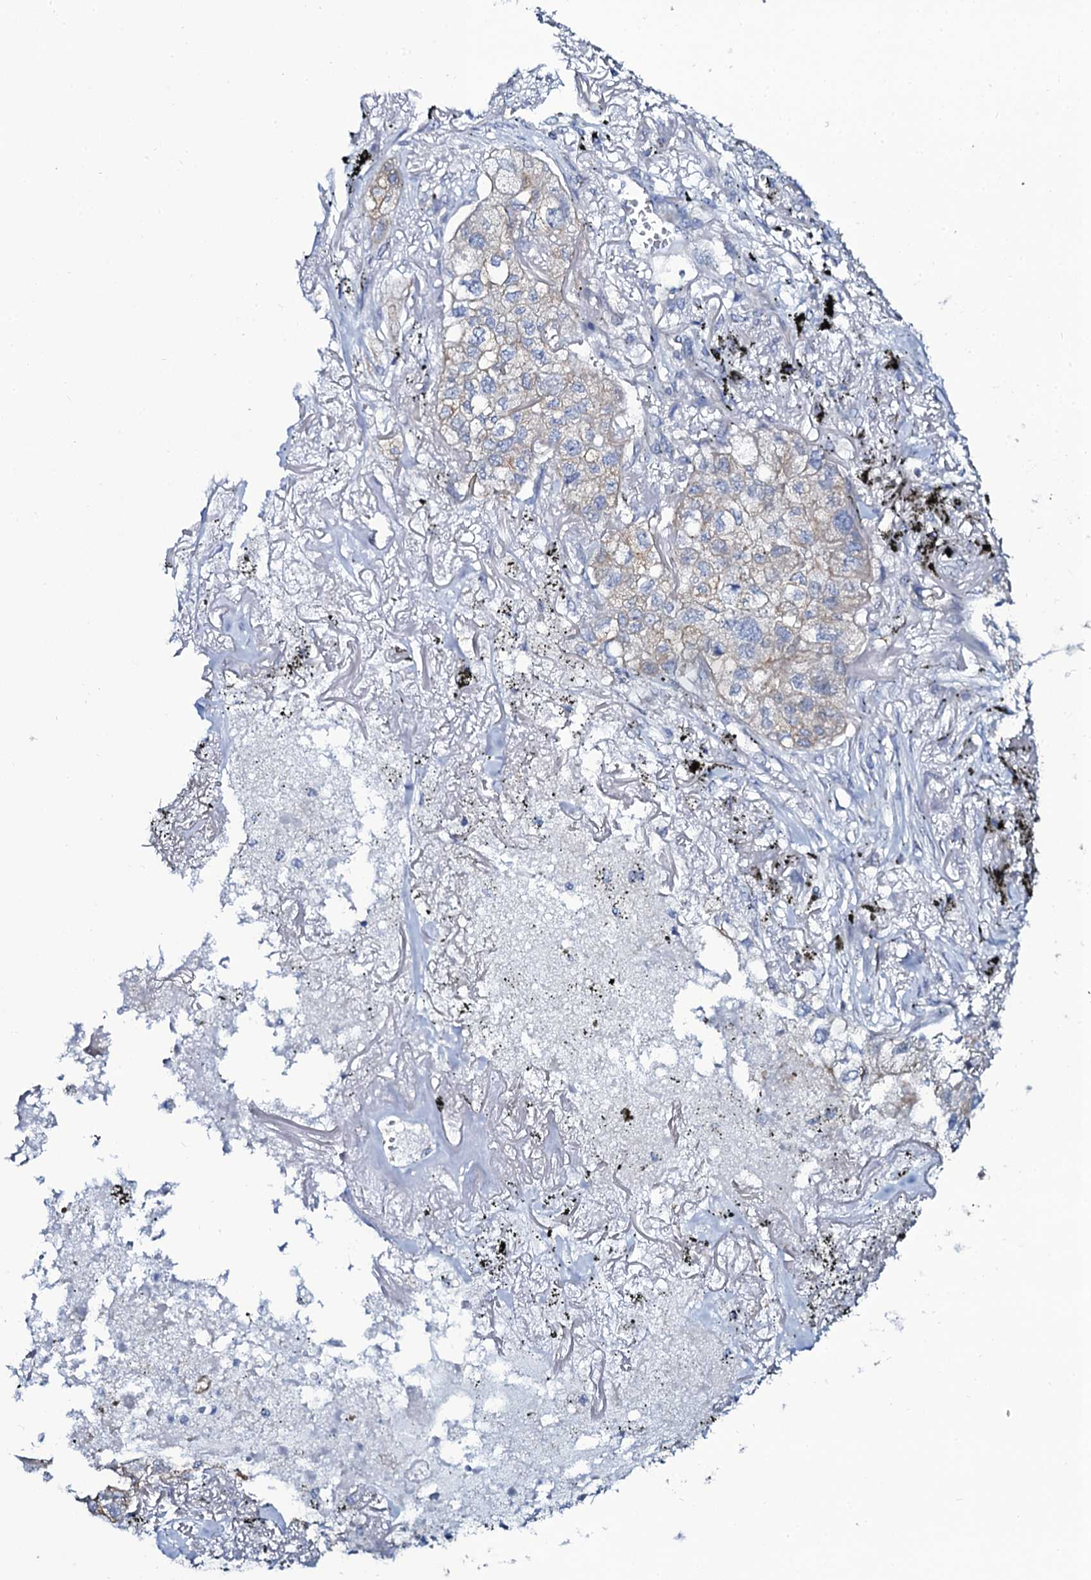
{"staining": {"intensity": "weak", "quantity": "<25%", "location": "cytoplasmic/membranous"}, "tissue": "lung cancer", "cell_type": "Tumor cells", "image_type": "cancer", "snomed": [{"axis": "morphology", "description": "Adenocarcinoma, NOS"}, {"axis": "topography", "description": "Lung"}], "caption": "Human lung adenocarcinoma stained for a protein using IHC exhibits no expression in tumor cells.", "gene": "C10orf88", "patient": {"sex": "male", "age": 65}}